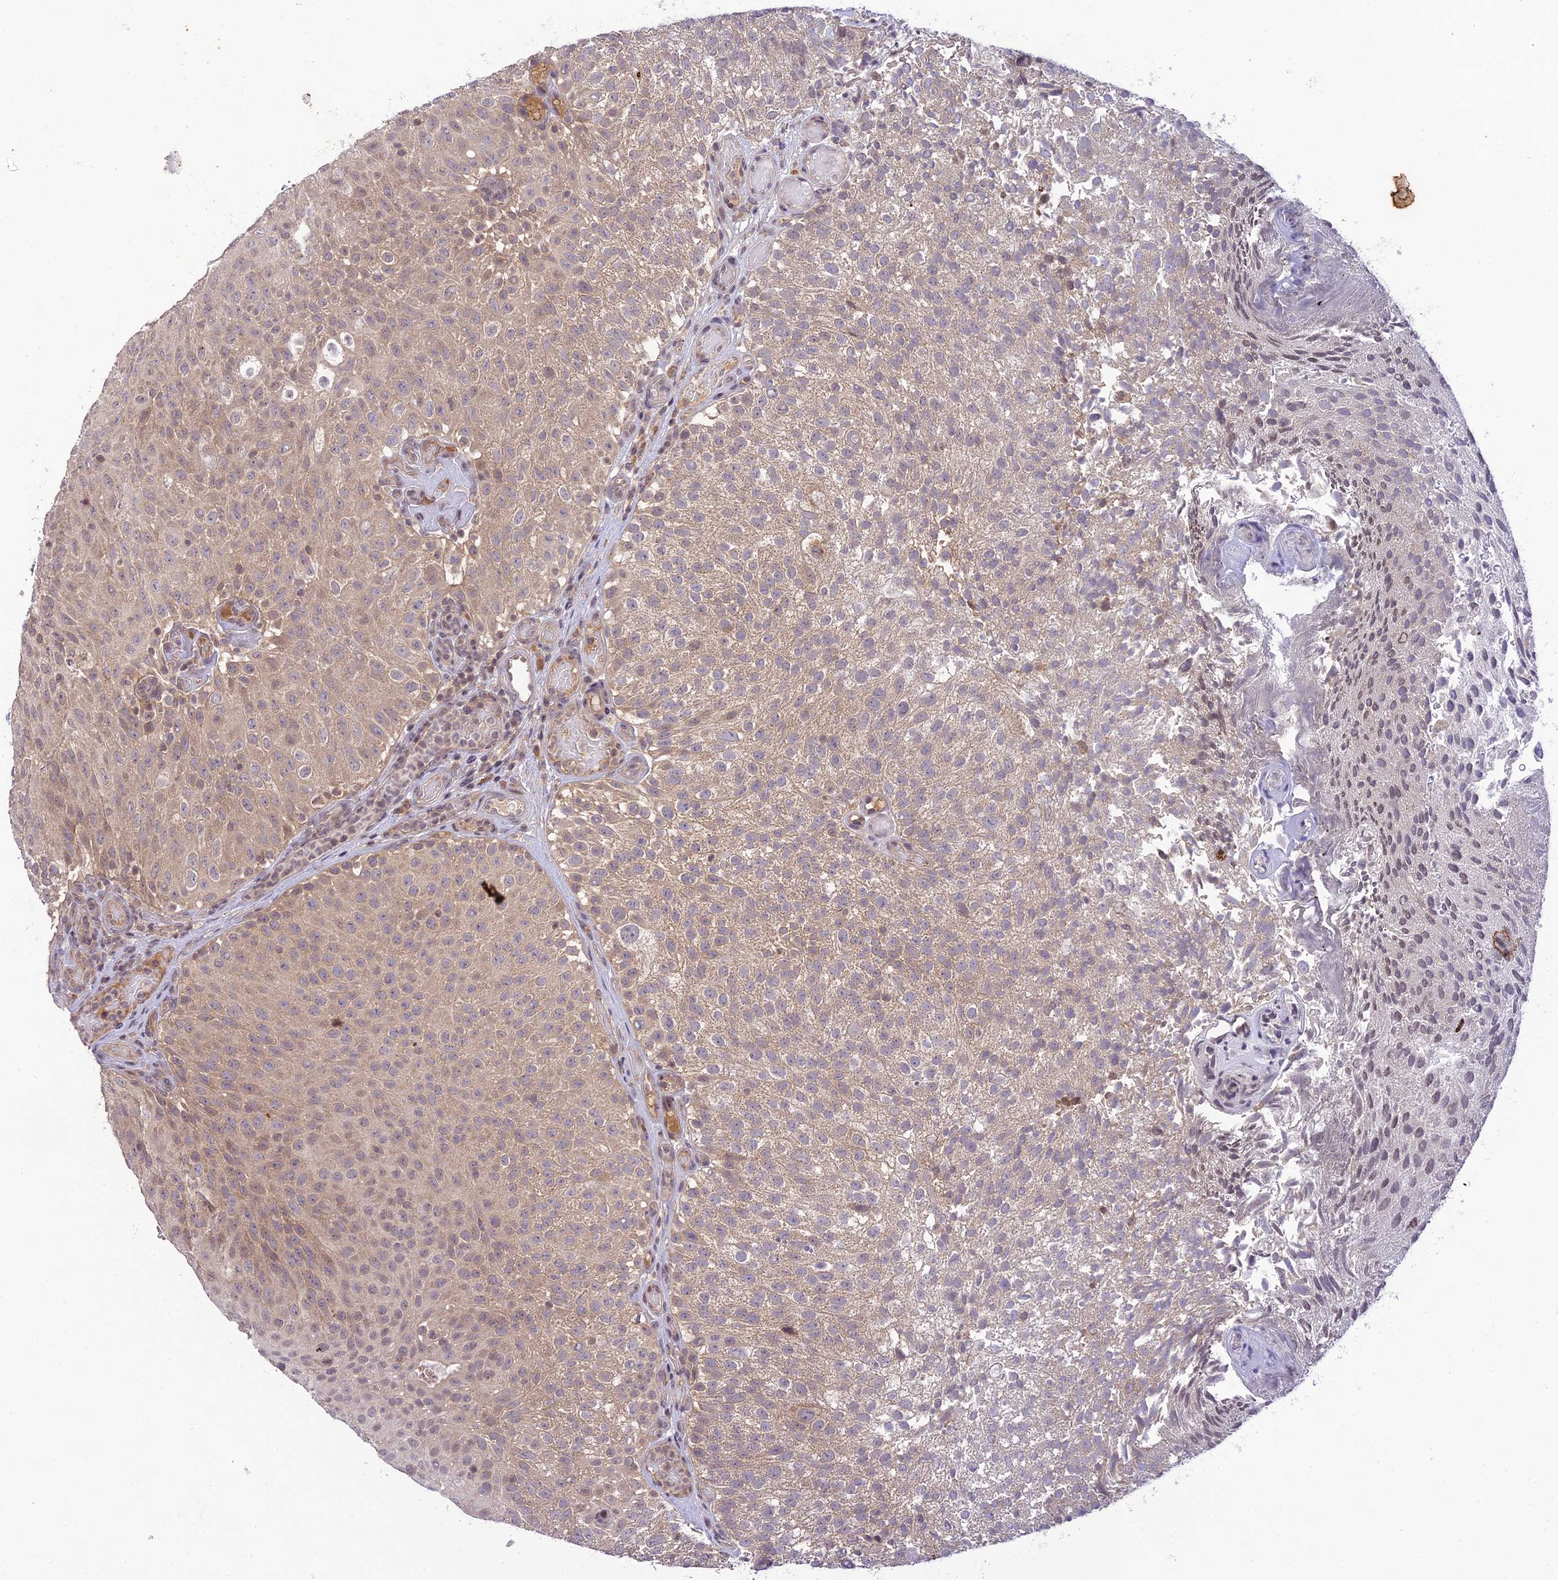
{"staining": {"intensity": "weak", "quantity": ">75%", "location": "cytoplasmic/membranous"}, "tissue": "urothelial cancer", "cell_type": "Tumor cells", "image_type": "cancer", "snomed": [{"axis": "morphology", "description": "Urothelial carcinoma, Low grade"}, {"axis": "topography", "description": "Urinary bladder"}], "caption": "Urothelial carcinoma (low-grade) stained with a protein marker shows weak staining in tumor cells.", "gene": "TEKT1", "patient": {"sex": "male", "age": 78}}